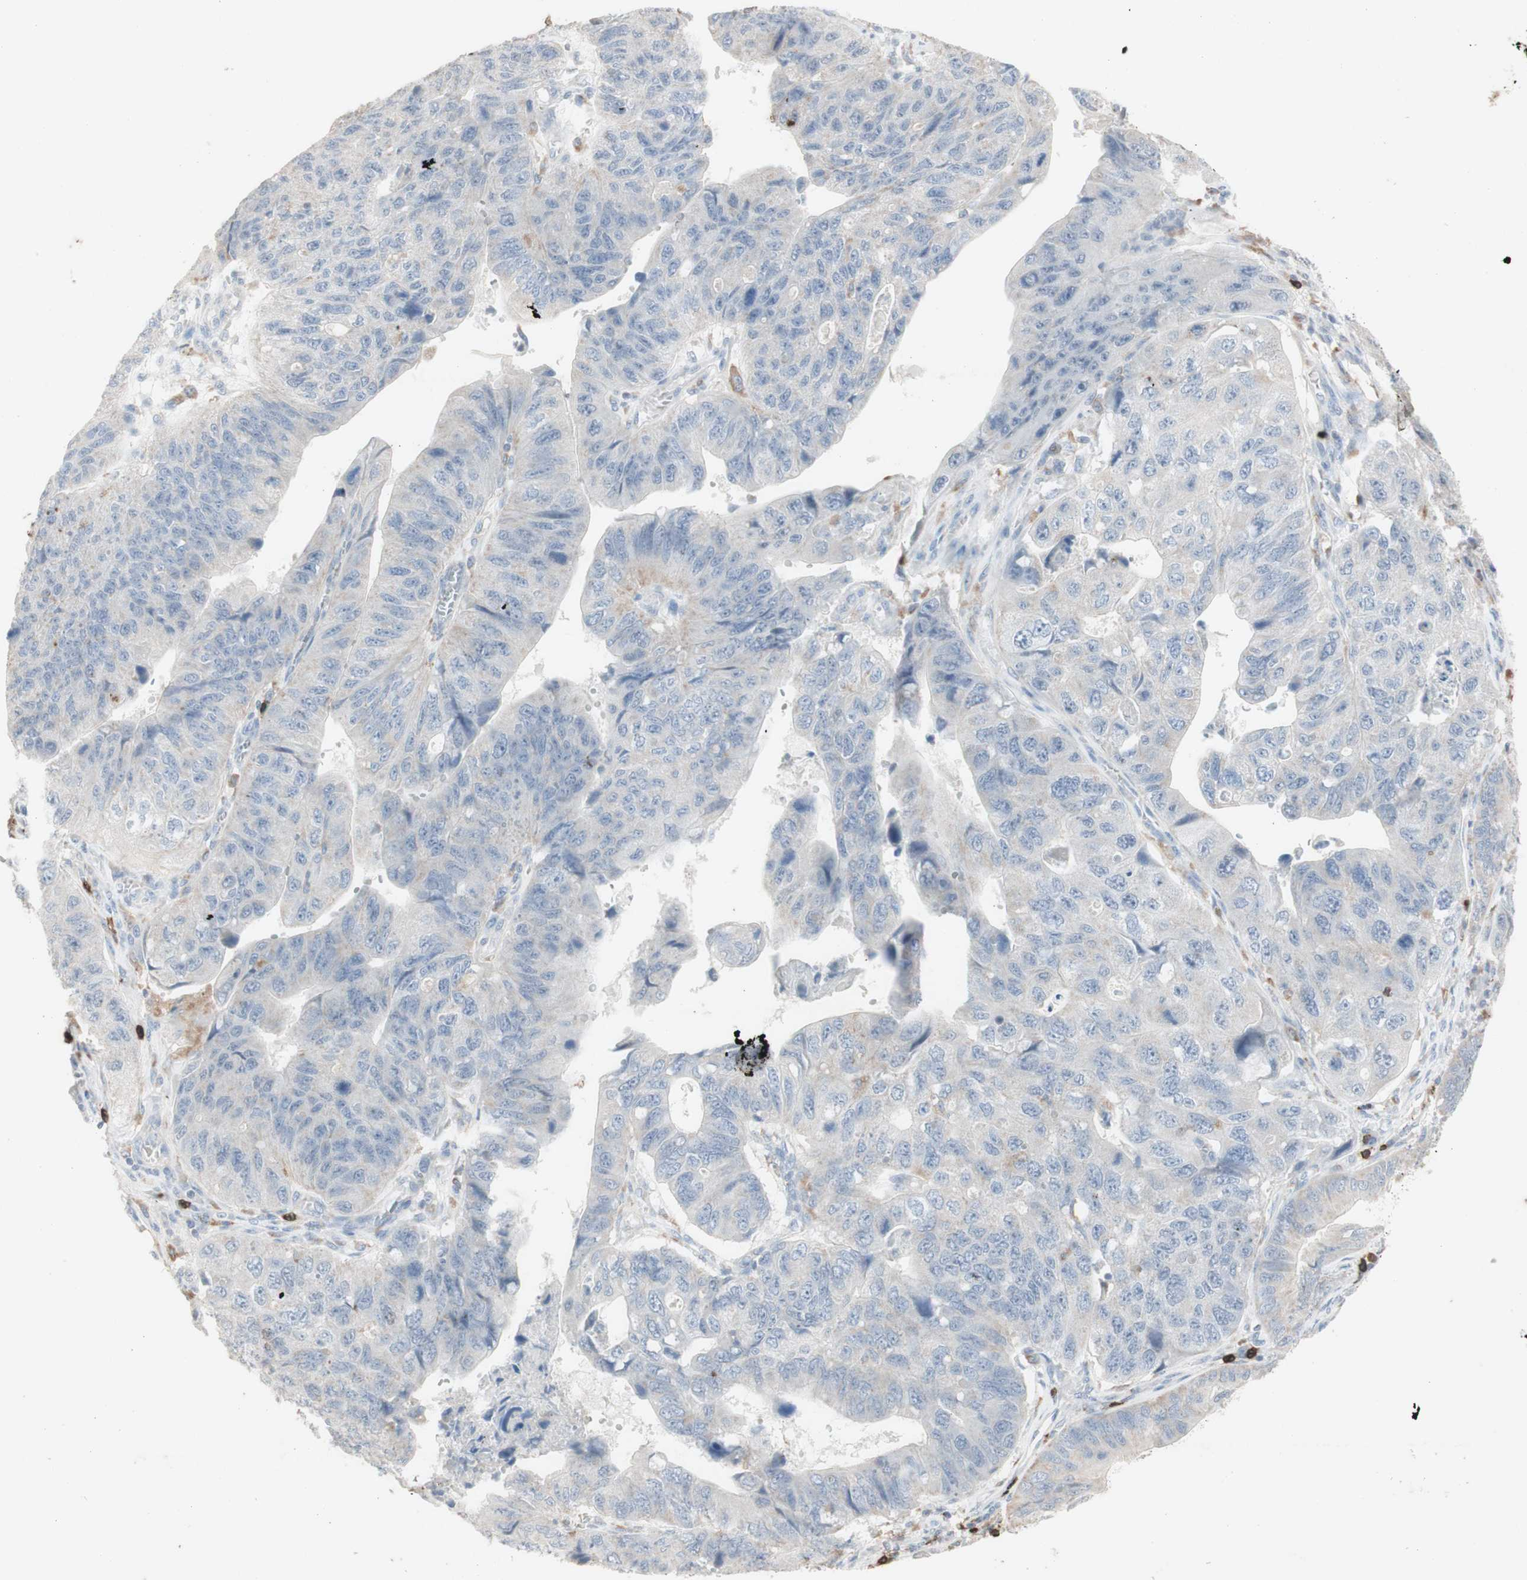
{"staining": {"intensity": "negative", "quantity": "none", "location": "none"}, "tissue": "stomach cancer", "cell_type": "Tumor cells", "image_type": "cancer", "snomed": [{"axis": "morphology", "description": "Adenocarcinoma, NOS"}, {"axis": "topography", "description": "Stomach"}], "caption": "This is a image of immunohistochemistry staining of adenocarcinoma (stomach), which shows no staining in tumor cells.", "gene": "ATP6V1B1", "patient": {"sex": "male", "age": 59}}